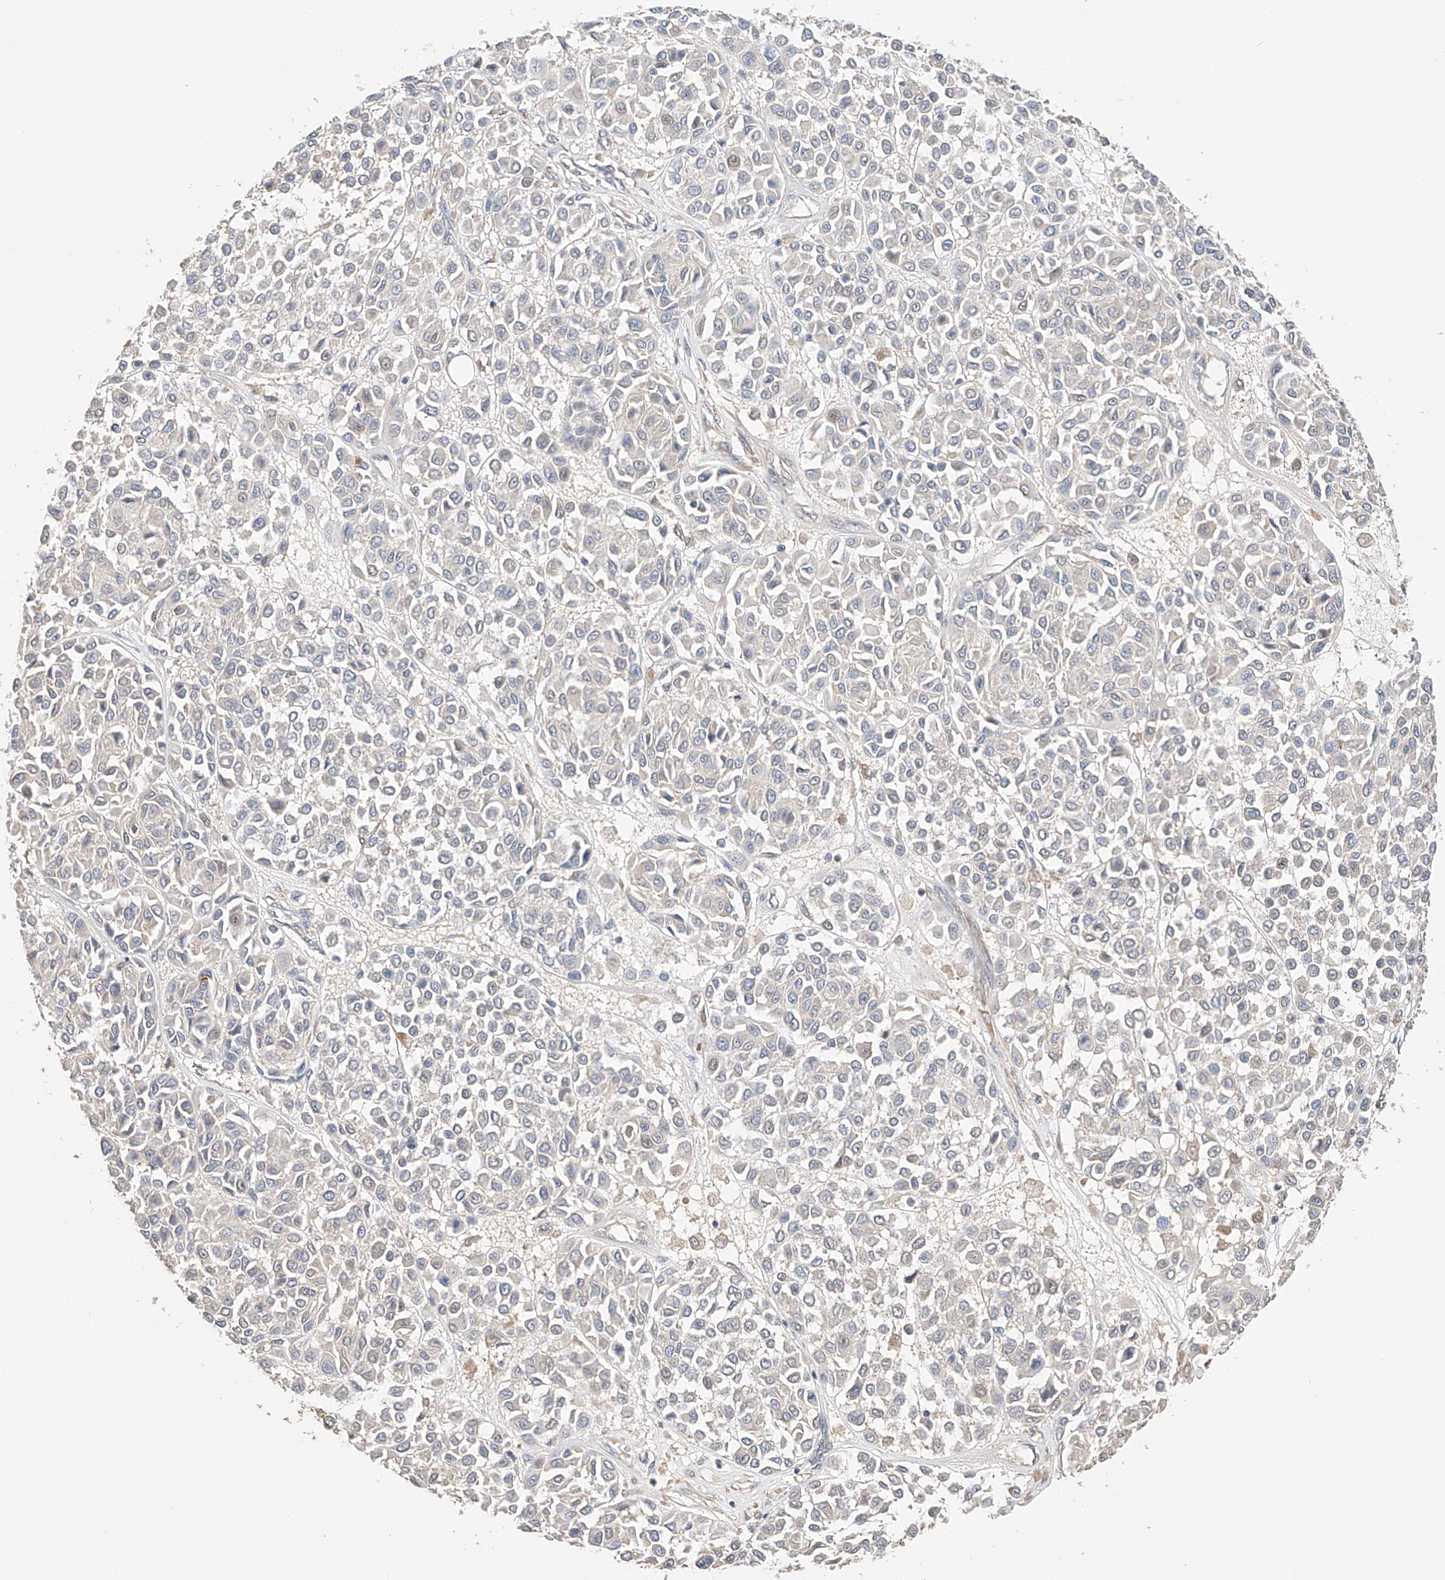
{"staining": {"intensity": "negative", "quantity": "none", "location": "none"}, "tissue": "melanoma", "cell_type": "Tumor cells", "image_type": "cancer", "snomed": [{"axis": "morphology", "description": "Malignant melanoma, Metastatic site"}, {"axis": "topography", "description": "Soft tissue"}], "caption": "This is an IHC histopathology image of human melanoma. There is no positivity in tumor cells.", "gene": "ZFHX2", "patient": {"sex": "male", "age": 41}}